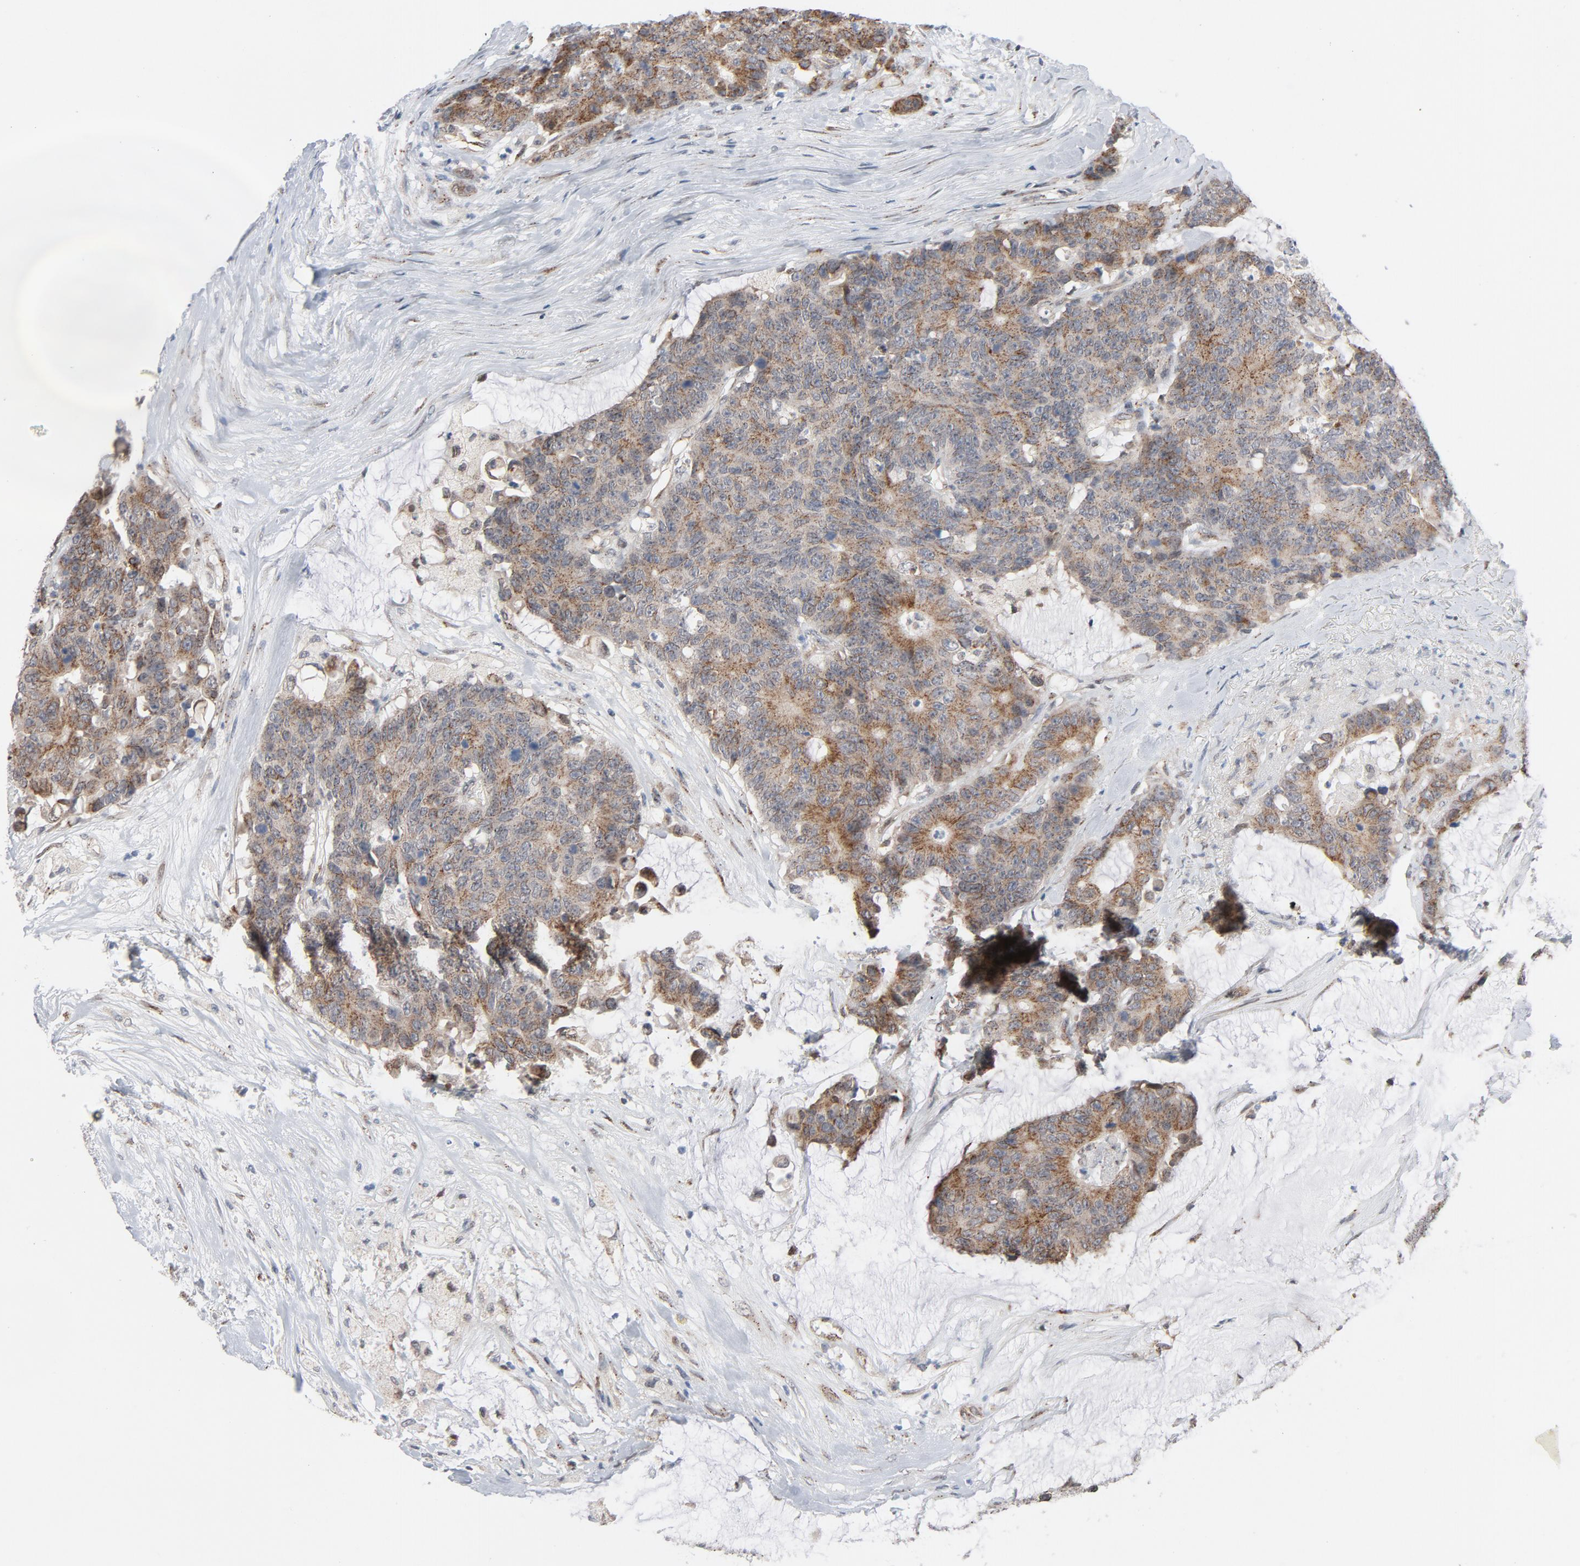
{"staining": {"intensity": "moderate", "quantity": "25%-75%", "location": "cytoplasmic/membranous"}, "tissue": "colorectal cancer", "cell_type": "Tumor cells", "image_type": "cancer", "snomed": [{"axis": "morphology", "description": "Adenocarcinoma, NOS"}, {"axis": "topography", "description": "Colon"}], "caption": "Human colorectal cancer (adenocarcinoma) stained with a protein marker shows moderate staining in tumor cells.", "gene": "RPL12", "patient": {"sex": "female", "age": 86}}